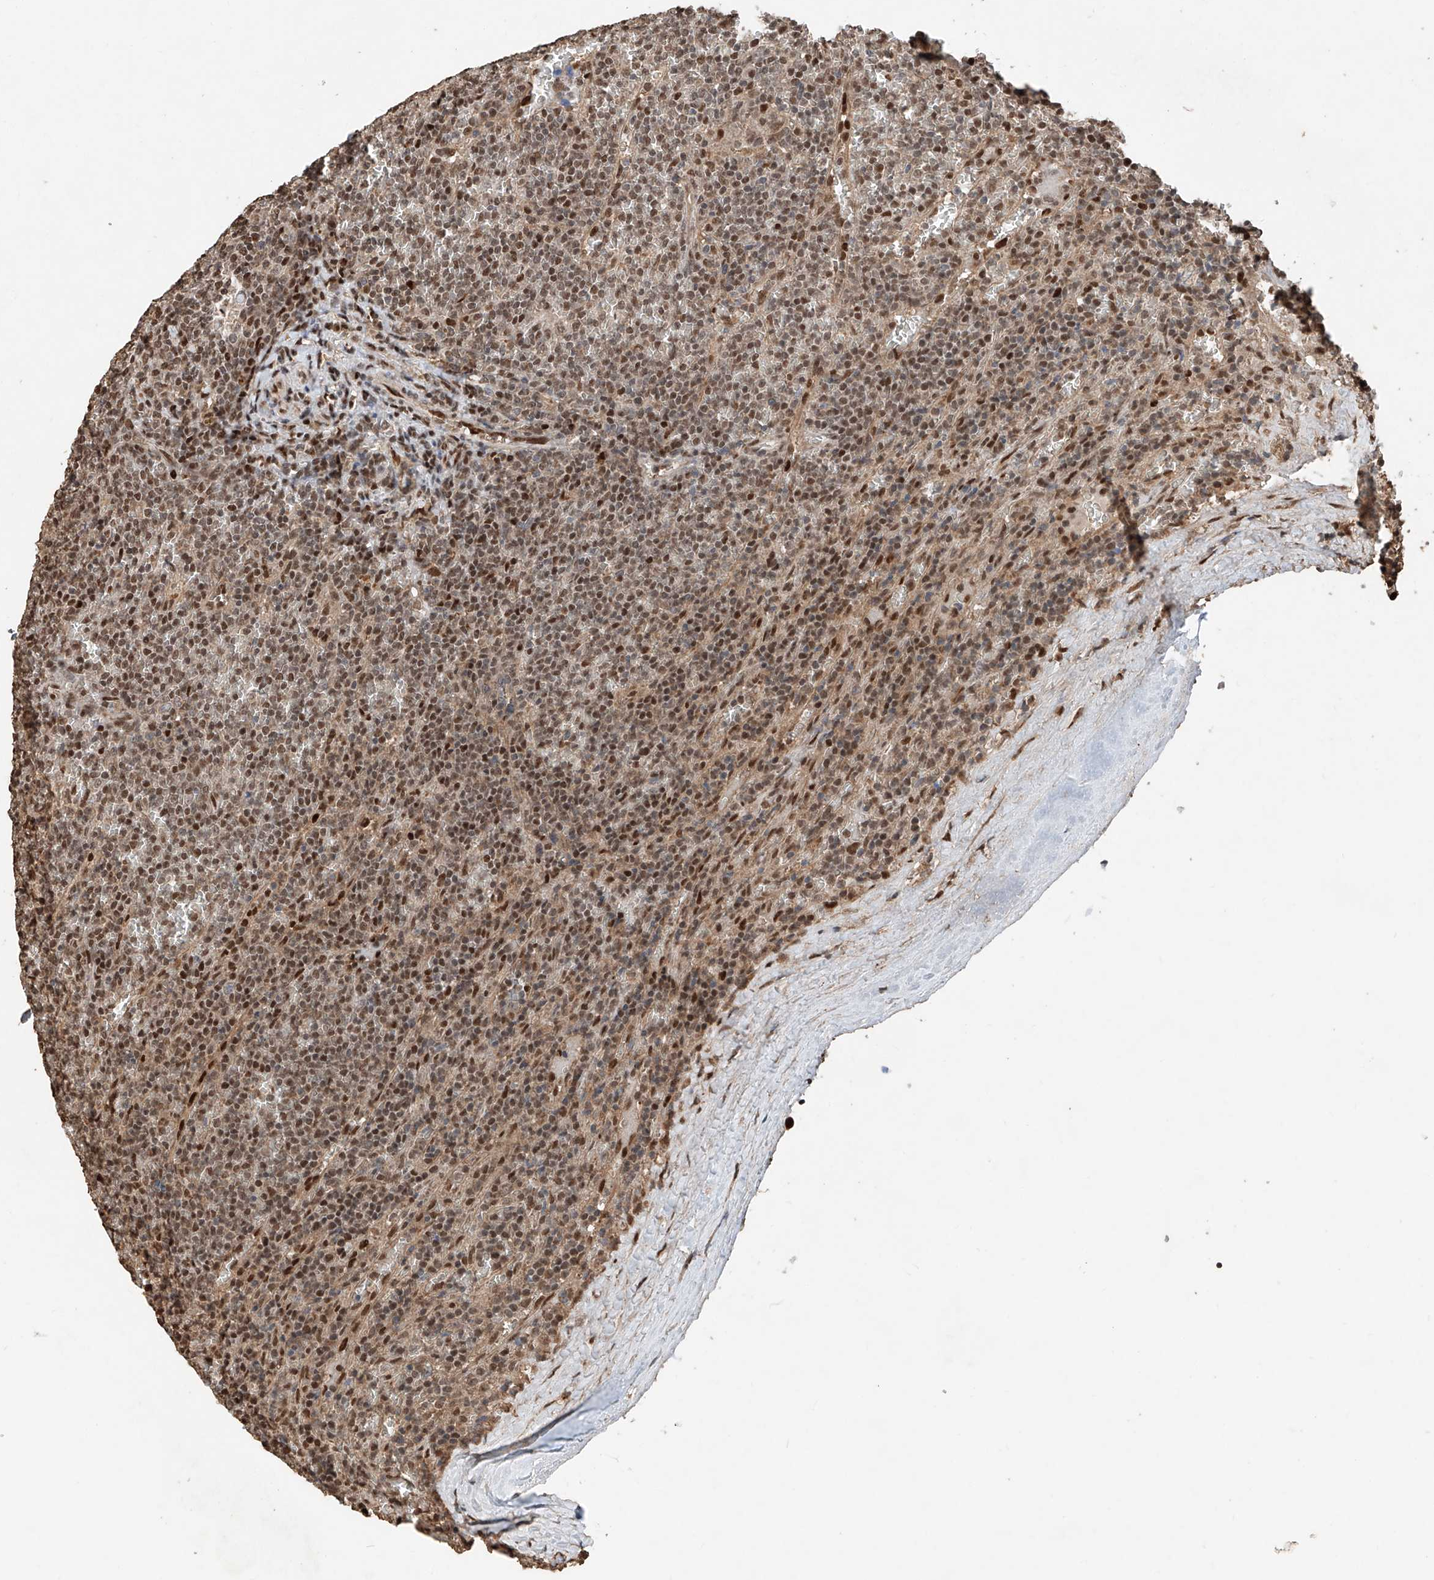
{"staining": {"intensity": "moderate", "quantity": ">75%", "location": "nuclear"}, "tissue": "lymphoma", "cell_type": "Tumor cells", "image_type": "cancer", "snomed": [{"axis": "morphology", "description": "Malignant lymphoma, non-Hodgkin's type, Low grade"}, {"axis": "topography", "description": "Spleen"}], "caption": "A brown stain labels moderate nuclear expression of a protein in malignant lymphoma, non-Hodgkin's type (low-grade) tumor cells. The protein is stained brown, and the nuclei are stained in blue (DAB IHC with brightfield microscopy, high magnification).", "gene": "RMND1", "patient": {"sex": "female", "age": 19}}